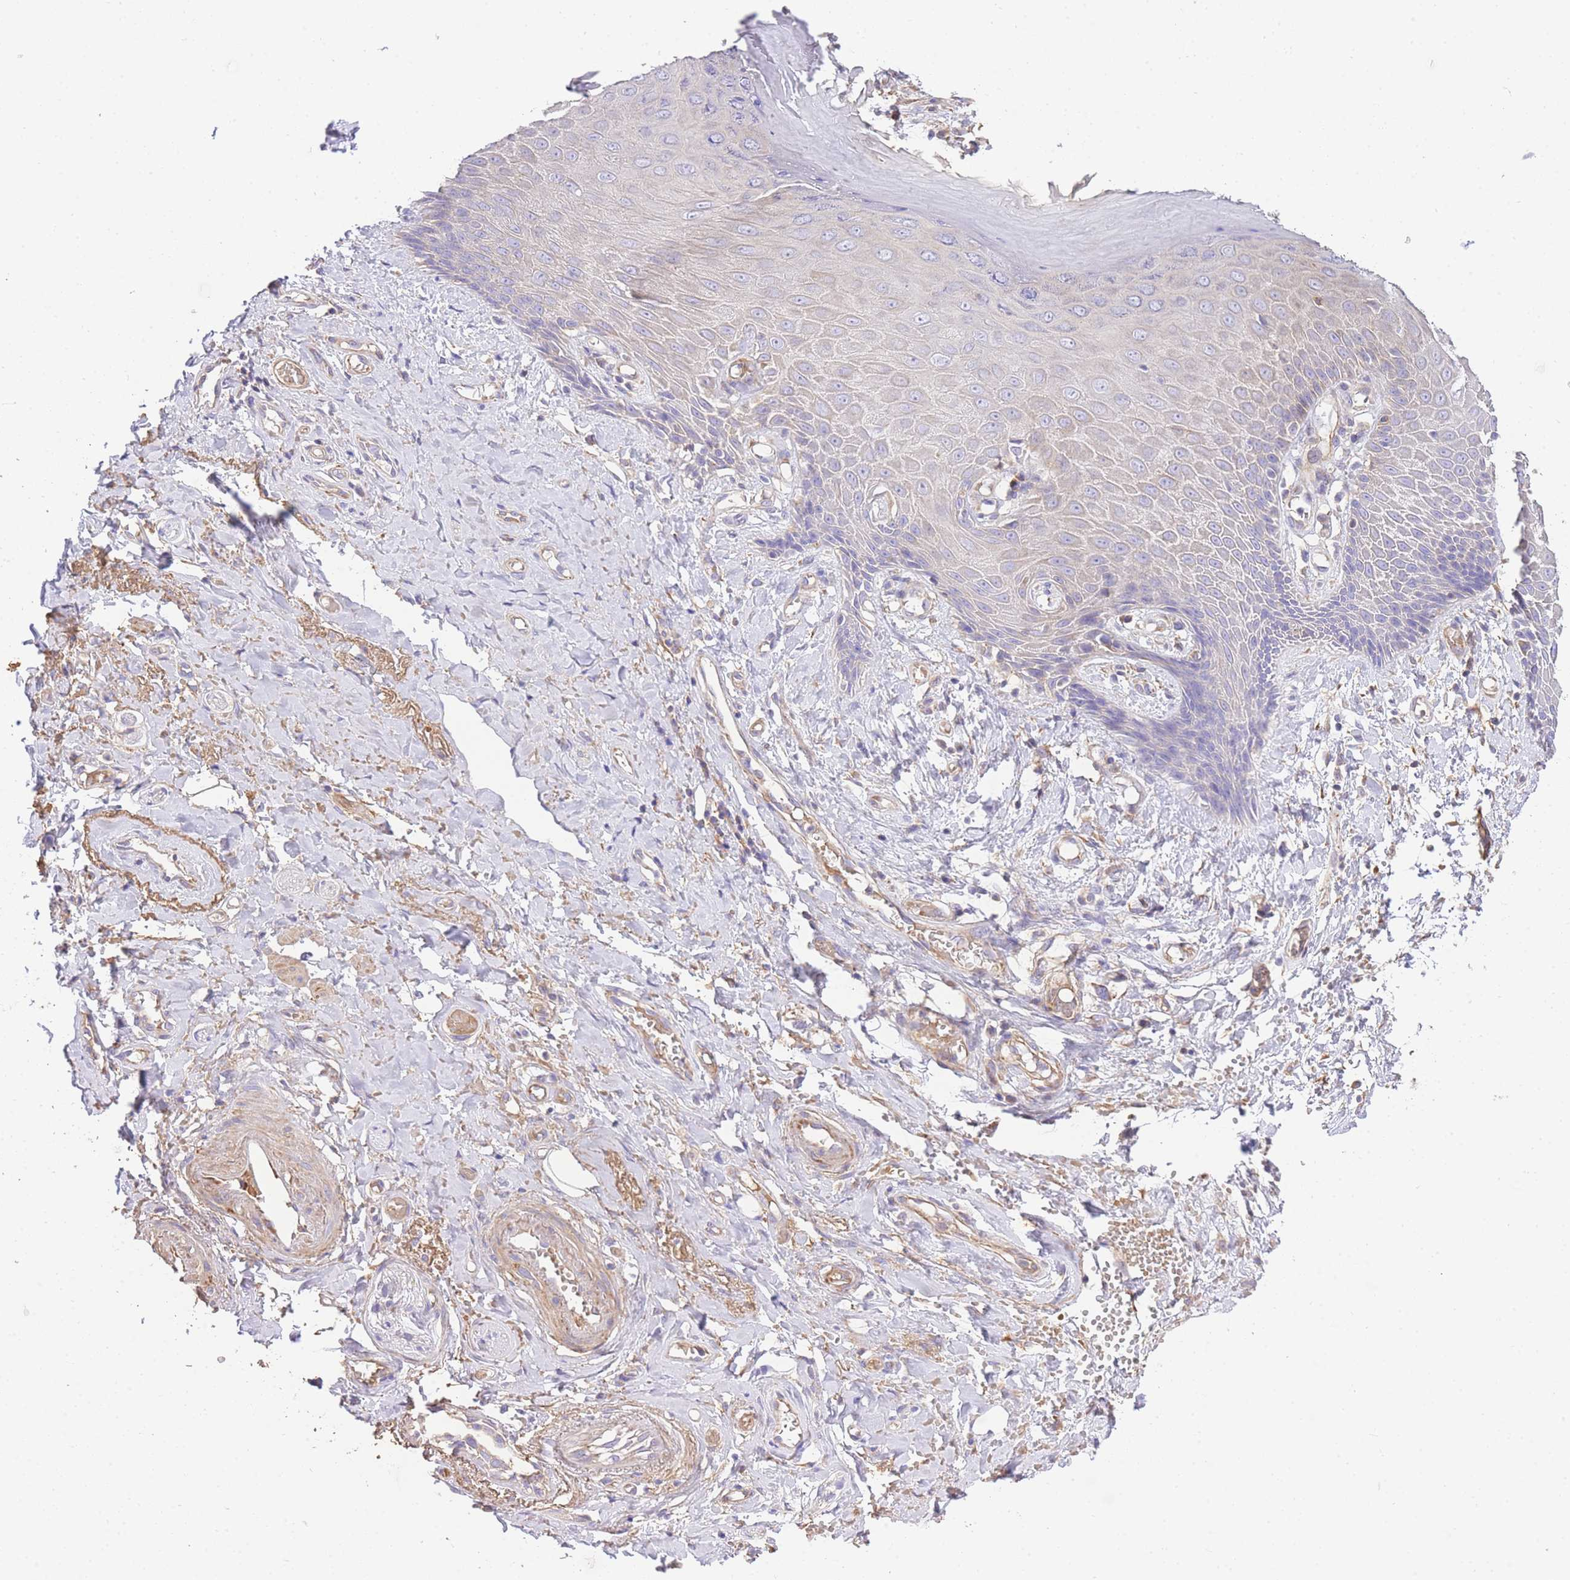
{"staining": {"intensity": "moderate", "quantity": "25%-75%", "location": "cytoplasmic/membranous"}, "tissue": "skin", "cell_type": "Epidermal cells", "image_type": "normal", "snomed": [{"axis": "morphology", "description": "Normal tissue, NOS"}, {"axis": "topography", "description": "Anal"}], "caption": "A brown stain labels moderate cytoplasmic/membranous positivity of a protein in epidermal cells of unremarkable skin. (DAB (3,3'-diaminobenzidine) = brown stain, brightfield microscopy at high magnification).", "gene": "INSYN2B", "patient": {"sex": "male", "age": 78}}